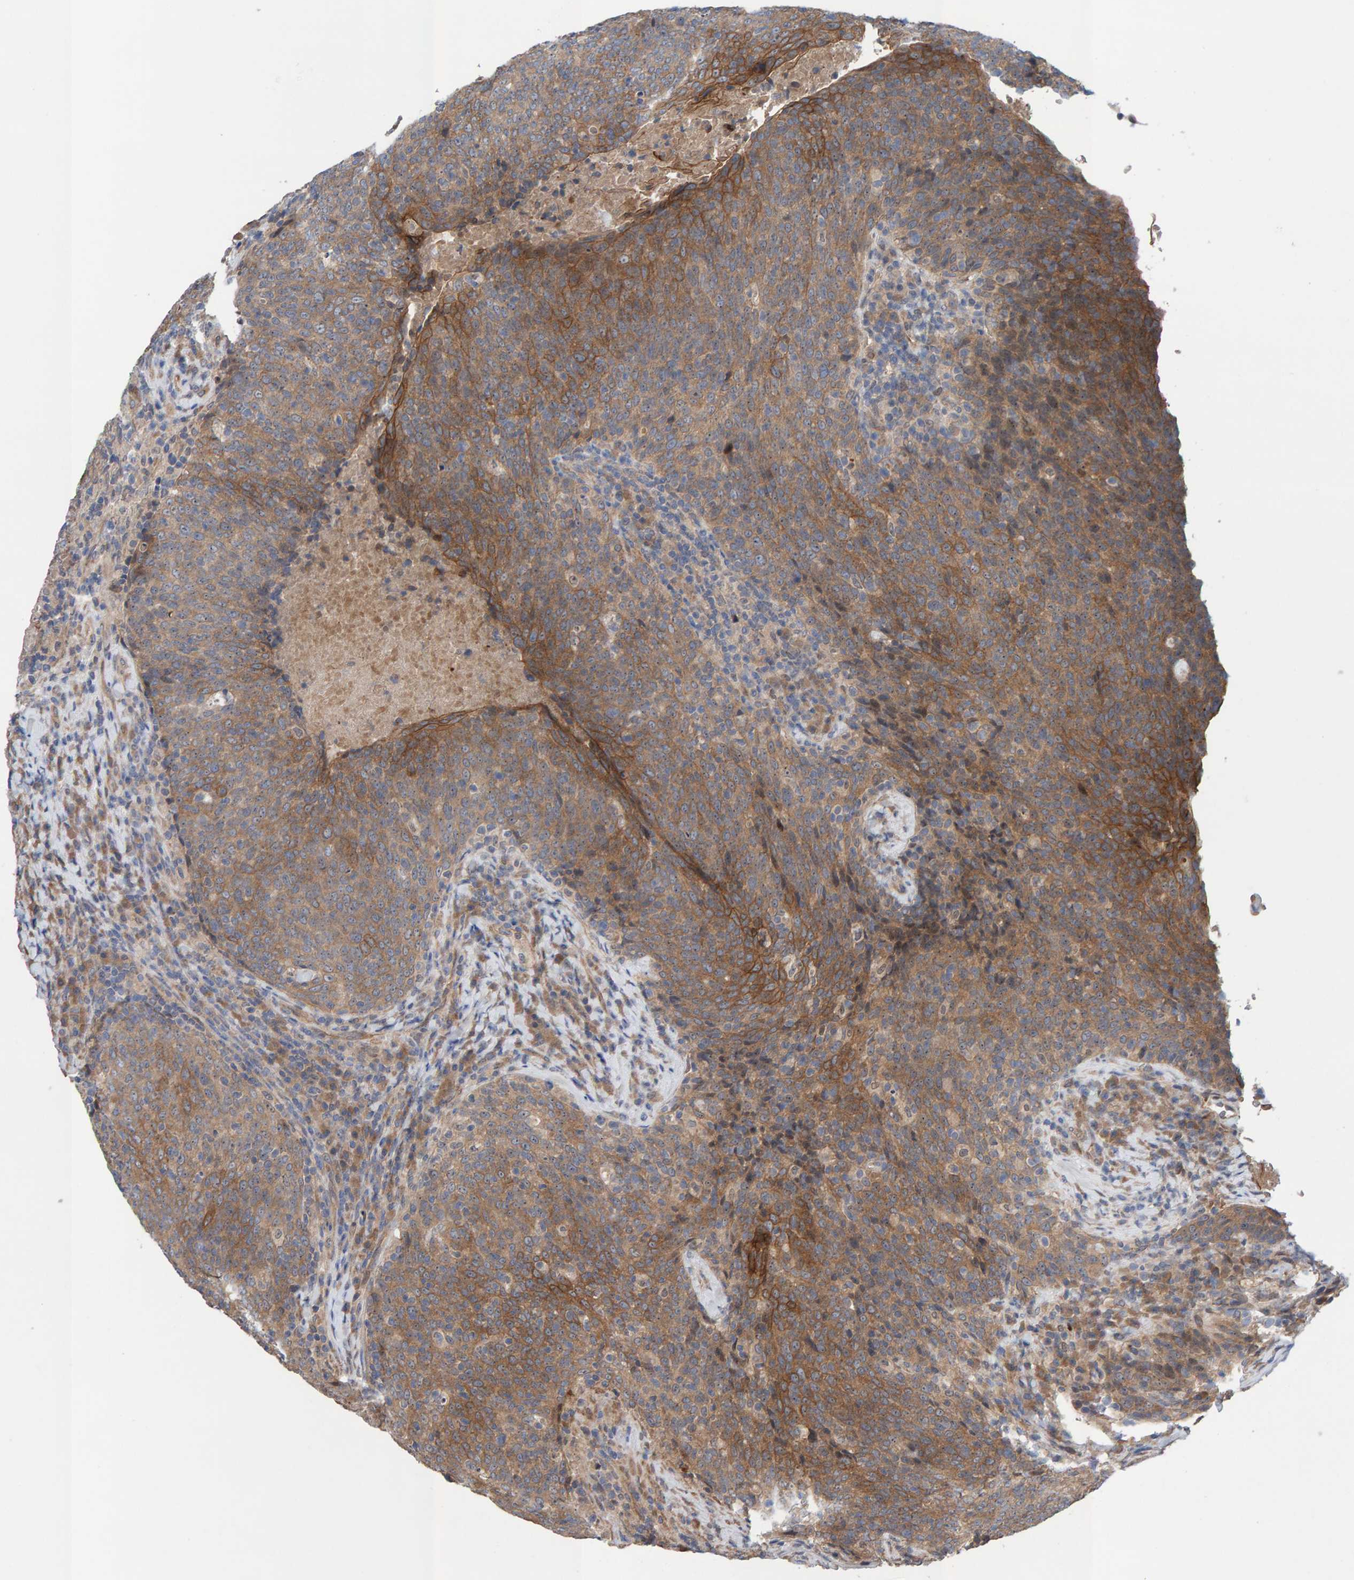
{"staining": {"intensity": "moderate", "quantity": ">75%", "location": "cytoplasmic/membranous"}, "tissue": "head and neck cancer", "cell_type": "Tumor cells", "image_type": "cancer", "snomed": [{"axis": "morphology", "description": "Squamous cell carcinoma, NOS"}, {"axis": "morphology", "description": "Squamous cell carcinoma, metastatic, NOS"}, {"axis": "topography", "description": "Lymph node"}, {"axis": "topography", "description": "Head-Neck"}], "caption": "DAB (3,3'-diaminobenzidine) immunohistochemical staining of human squamous cell carcinoma (head and neck) displays moderate cytoplasmic/membranous protein expression in approximately >75% of tumor cells.", "gene": "LRSAM1", "patient": {"sex": "male", "age": 62}}